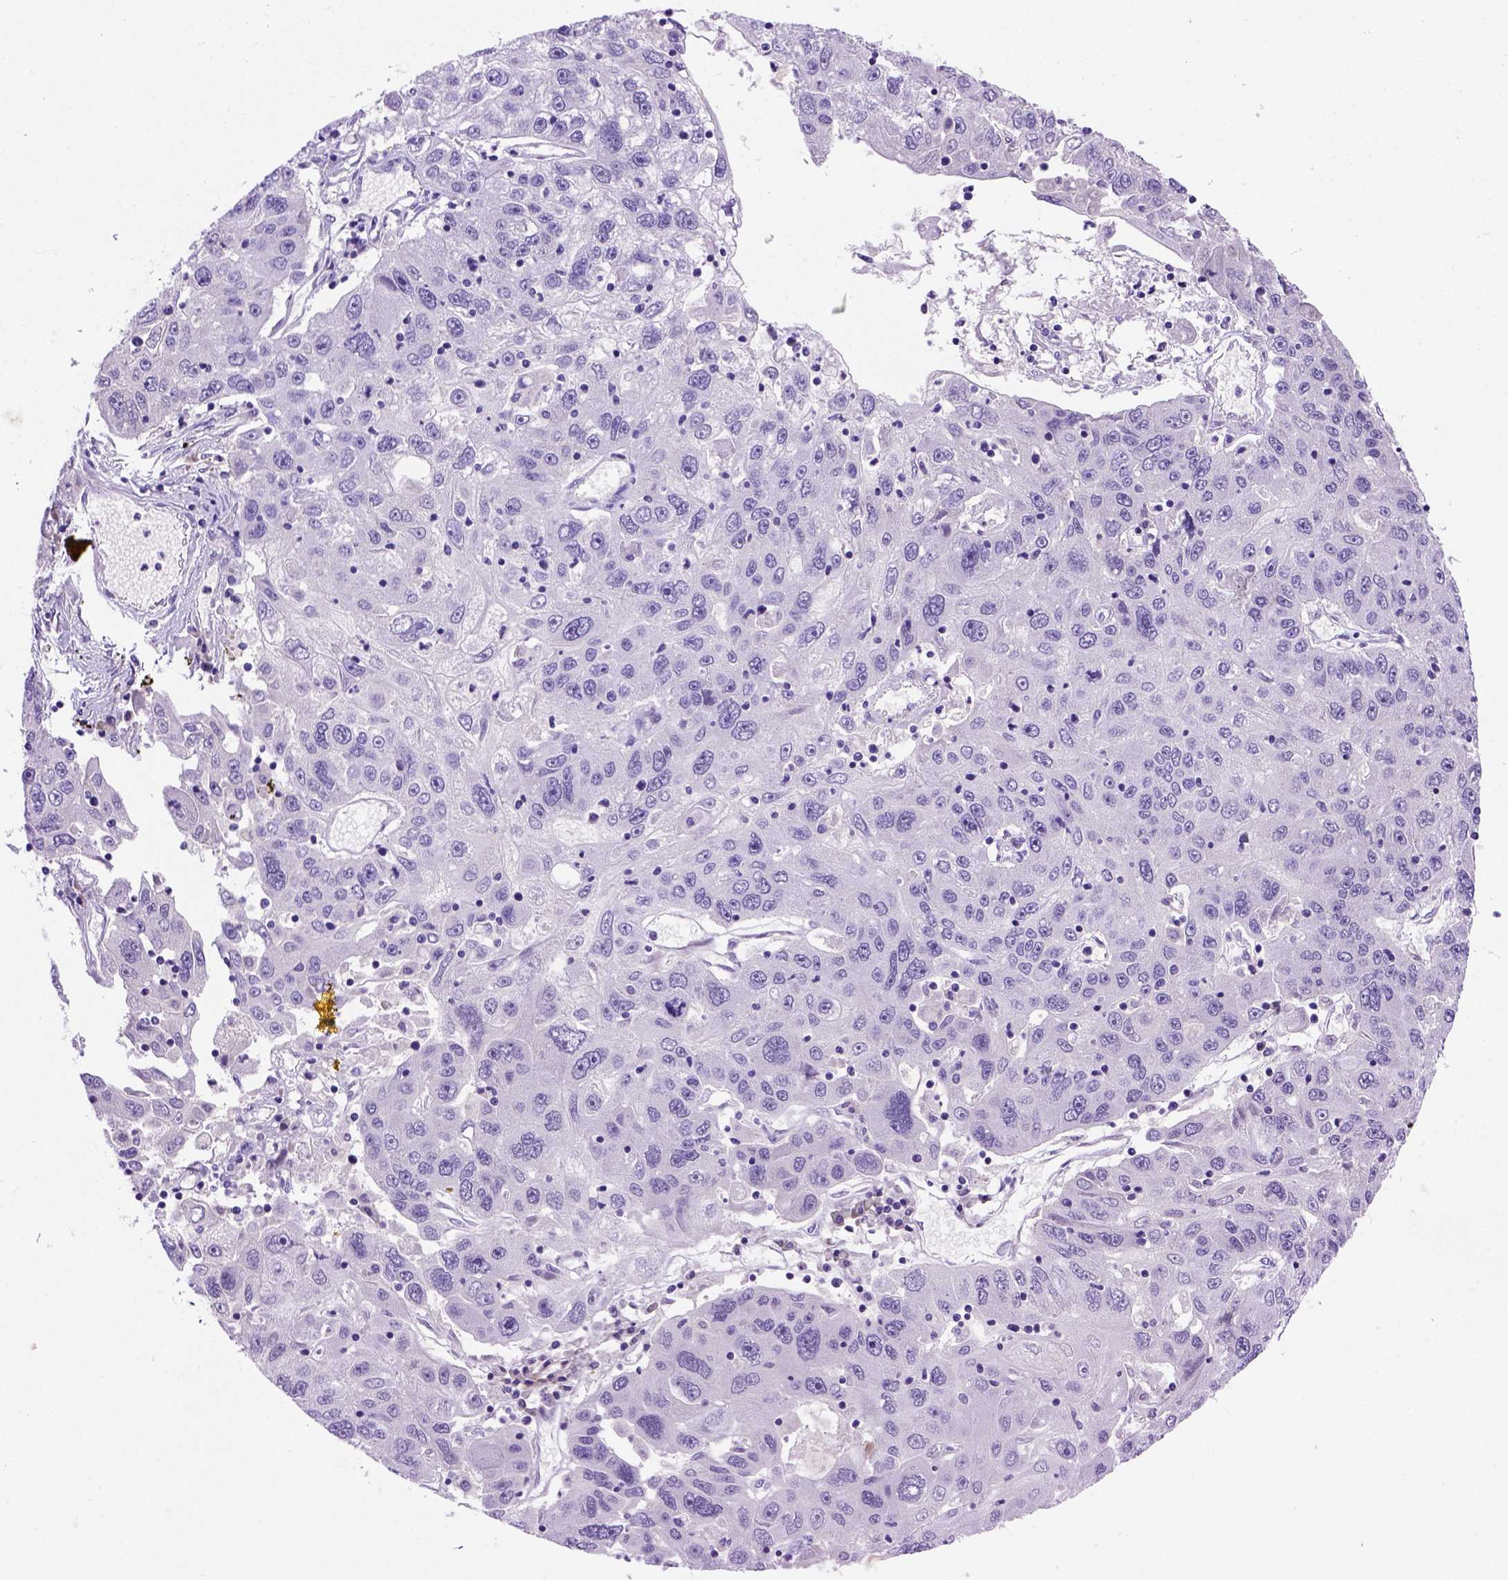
{"staining": {"intensity": "negative", "quantity": "none", "location": "none"}, "tissue": "stomach cancer", "cell_type": "Tumor cells", "image_type": "cancer", "snomed": [{"axis": "morphology", "description": "Adenocarcinoma, NOS"}, {"axis": "topography", "description": "Stomach"}], "caption": "Tumor cells are negative for brown protein staining in stomach cancer (adenocarcinoma).", "gene": "FAM81B", "patient": {"sex": "male", "age": 56}}